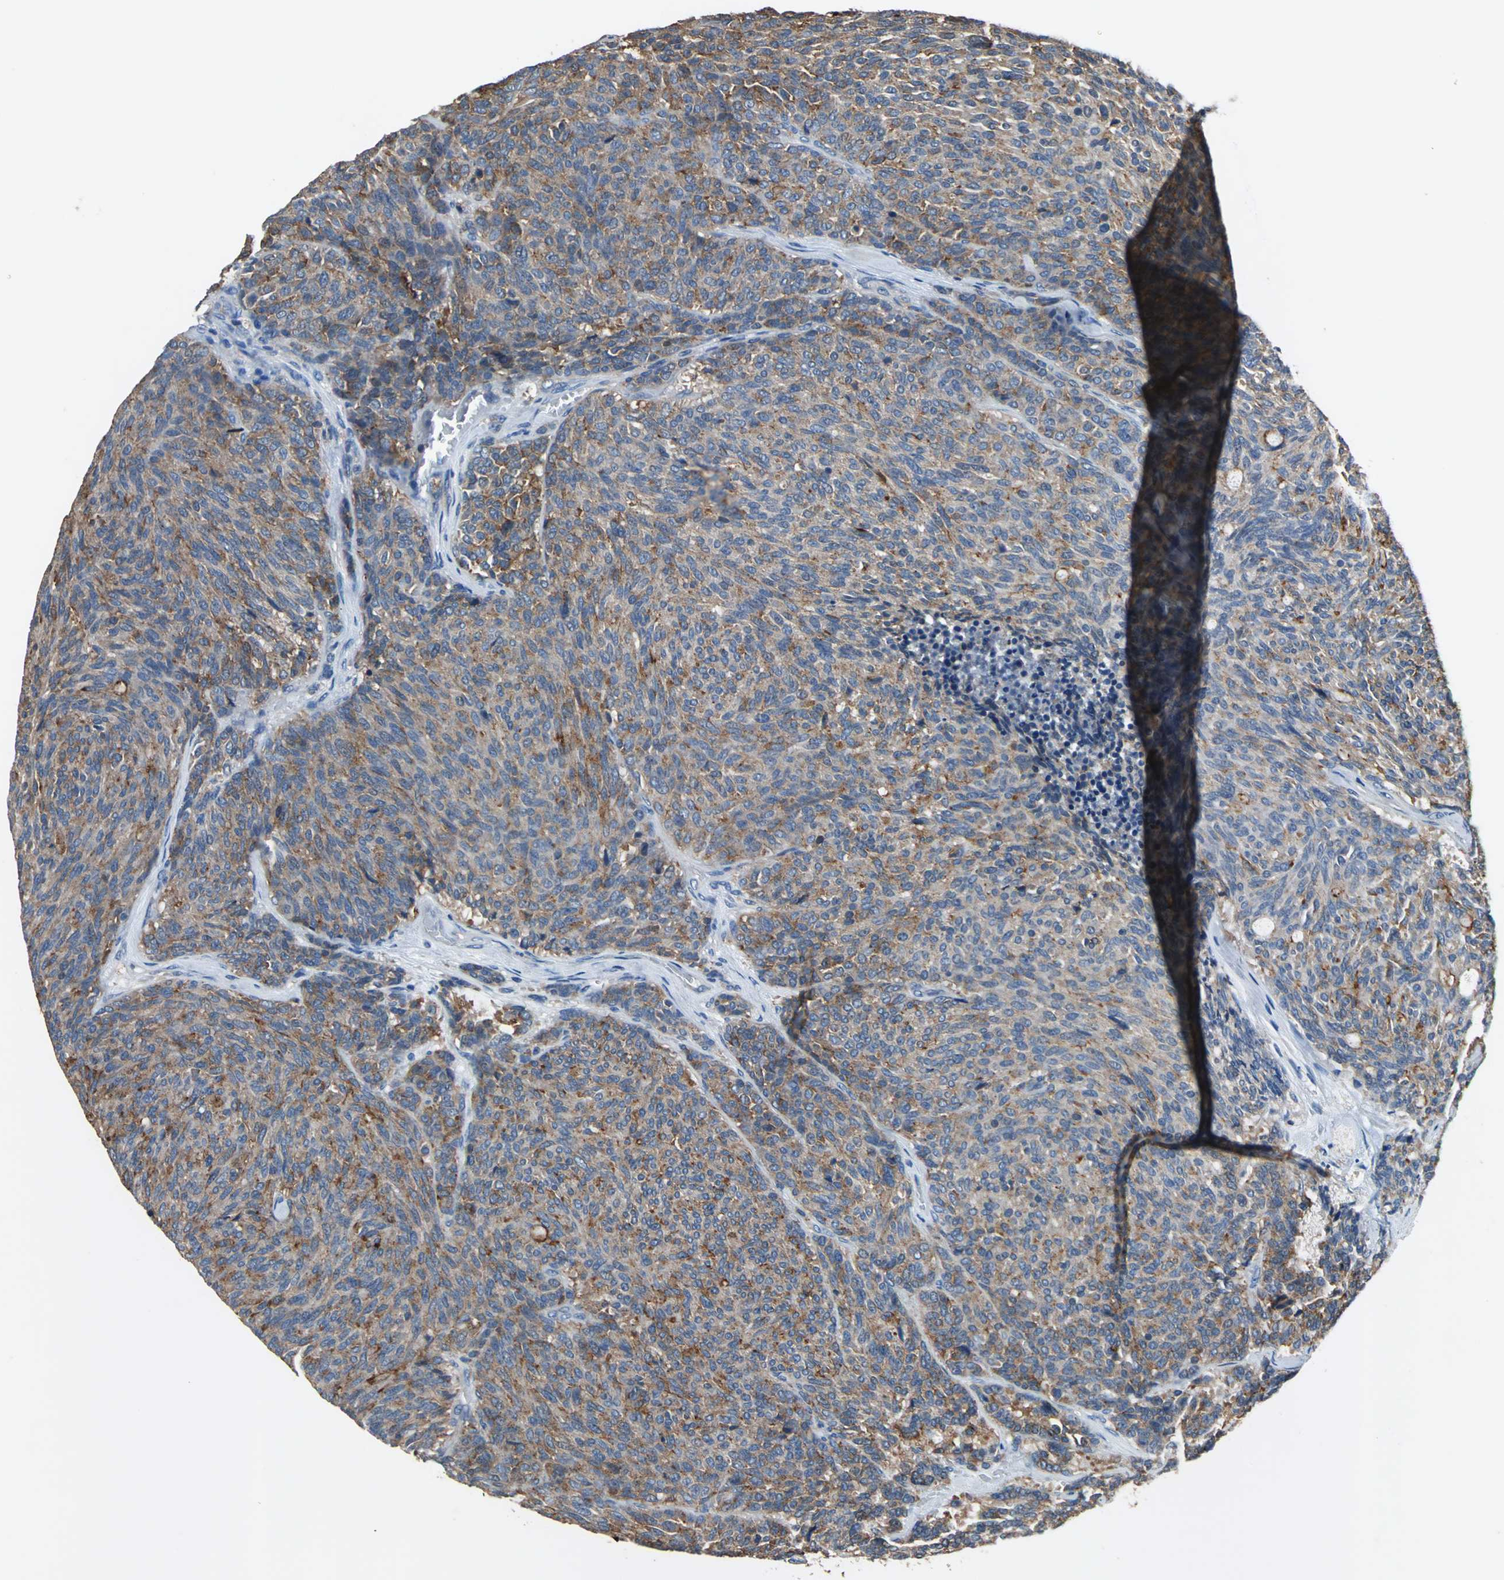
{"staining": {"intensity": "moderate", "quantity": ">75%", "location": "cytoplasmic/membranous"}, "tissue": "carcinoid", "cell_type": "Tumor cells", "image_type": "cancer", "snomed": [{"axis": "morphology", "description": "Carcinoid, malignant, NOS"}, {"axis": "topography", "description": "Pancreas"}], "caption": "IHC photomicrograph of human carcinoid stained for a protein (brown), which demonstrates medium levels of moderate cytoplasmic/membranous positivity in about >75% of tumor cells.", "gene": "PRKCA", "patient": {"sex": "female", "age": 54}}